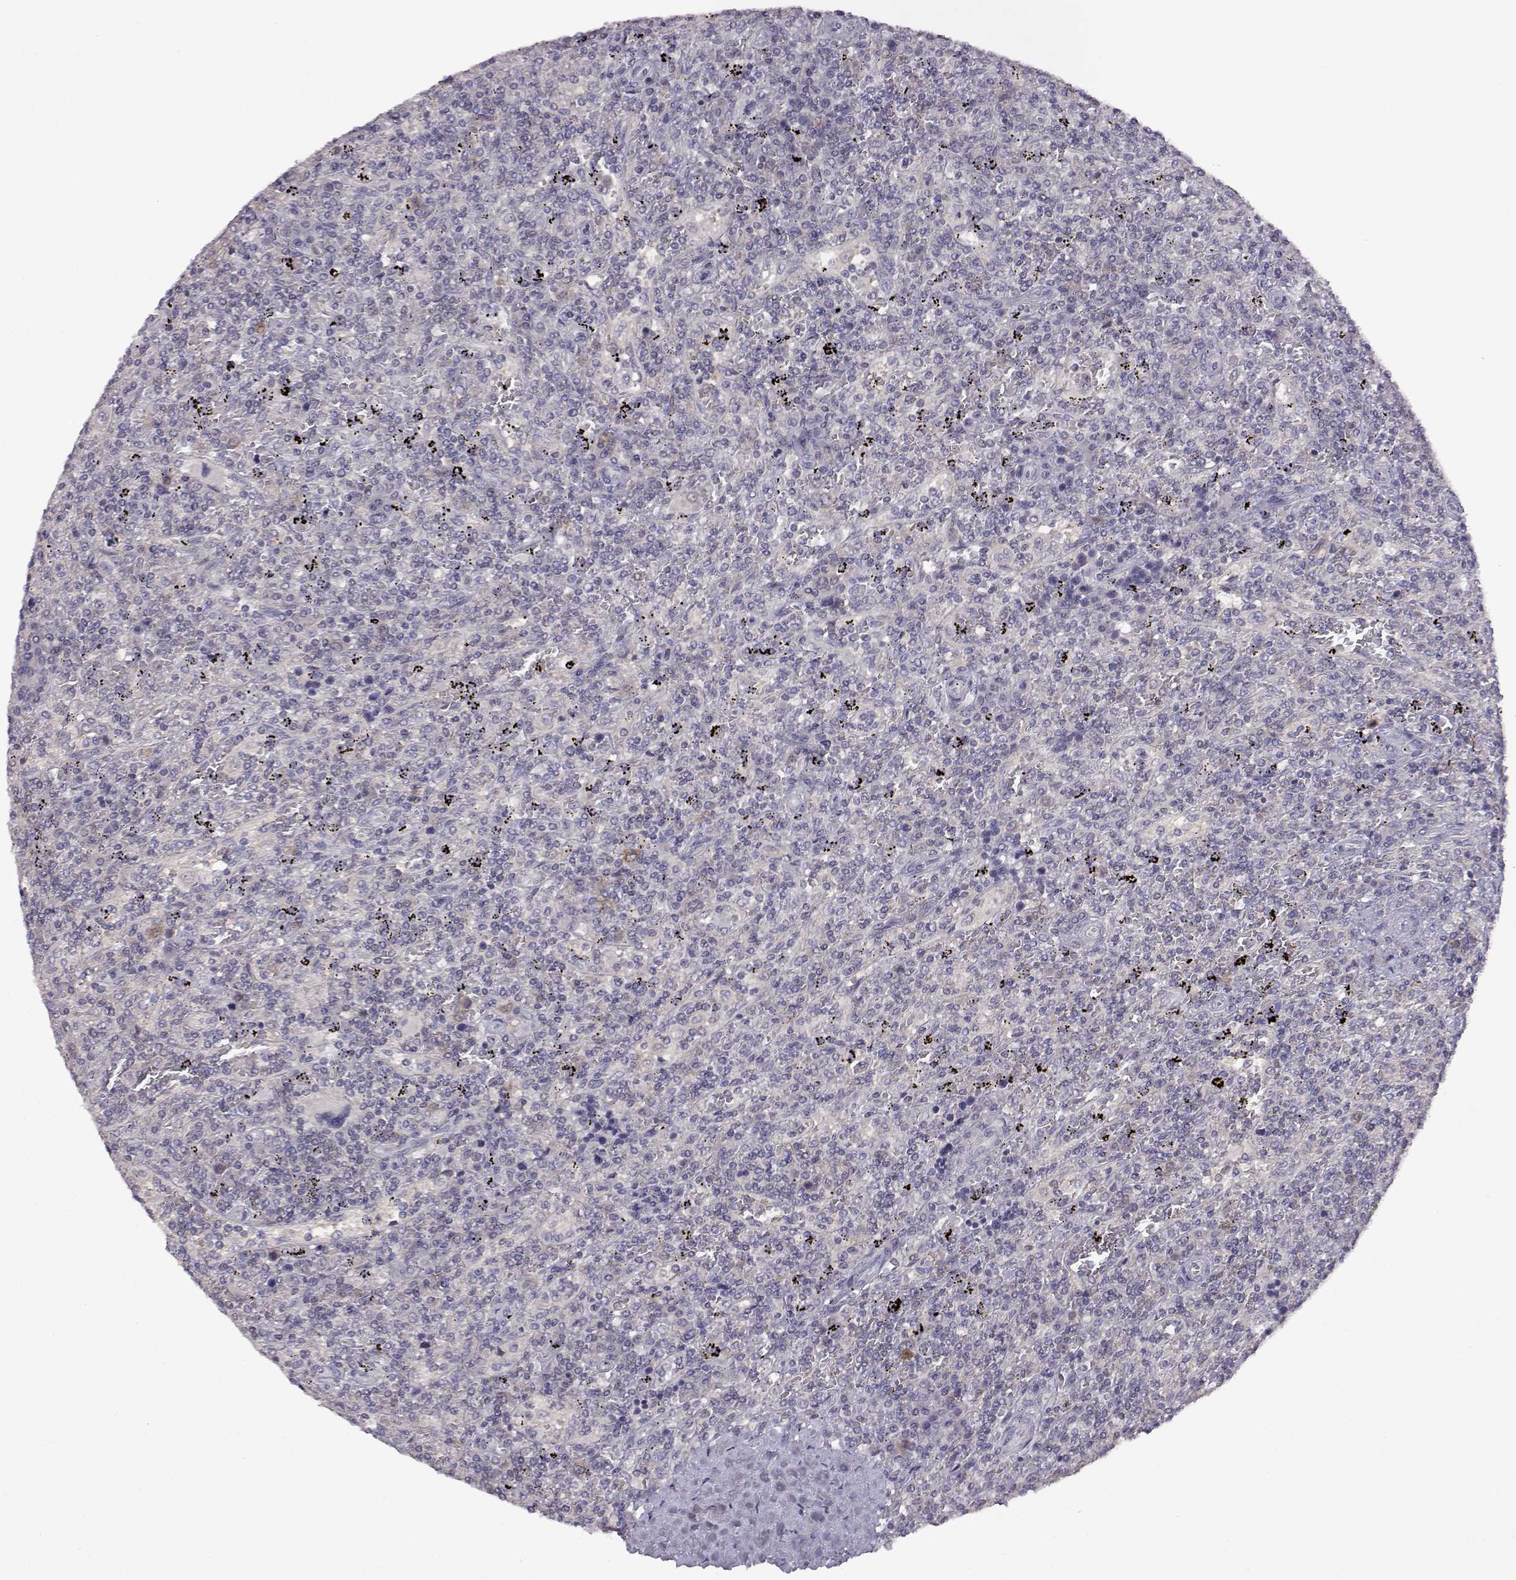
{"staining": {"intensity": "negative", "quantity": "none", "location": "none"}, "tissue": "lymphoma", "cell_type": "Tumor cells", "image_type": "cancer", "snomed": [{"axis": "morphology", "description": "Malignant lymphoma, non-Hodgkin's type, Low grade"}, {"axis": "topography", "description": "Spleen"}], "caption": "Immunohistochemical staining of human lymphoma shows no significant expression in tumor cells.", "gene": "VGF", "patient": {"sex": "male", "age": 62}}